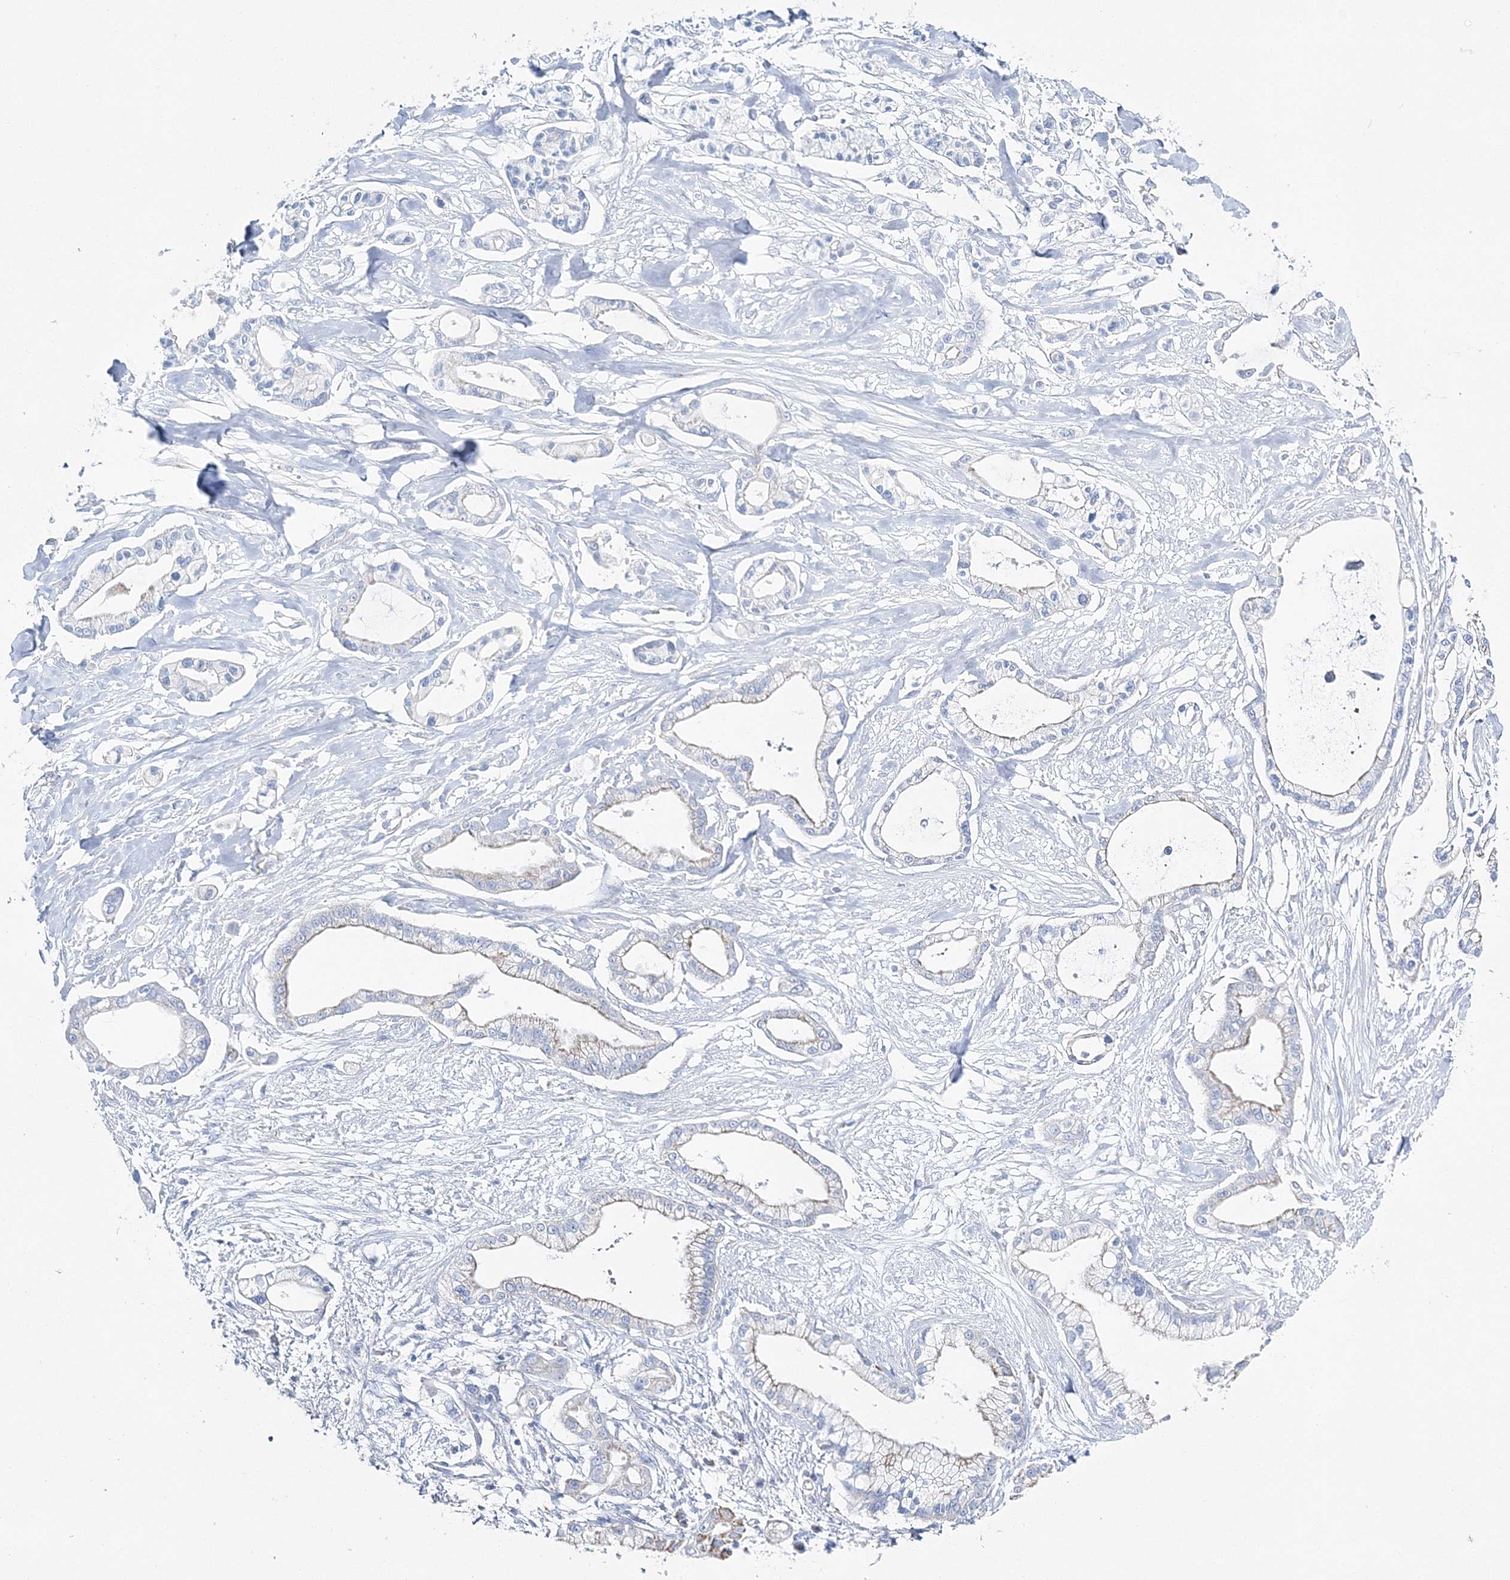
{"staining": {"intensity": "weak", "quantity": "<25%", "location": "cytoplasmic/membranous"}, "tissue": "pancreatic cancer", "cell_type": "Tumor cells", "image_type": "cancer", "snomed": [{"axis": "morphology", "description": "Adenocarcinoma, NOS"}, {"axis": "topography", "description": "Pancreas"}], "caption": "This is a image of IHC staining of adenocarcinoma (pancreatic), which shows no staining in tumor cells.", "gene": "HIBCH", "patient": {"sex": "male", "age": 68}}